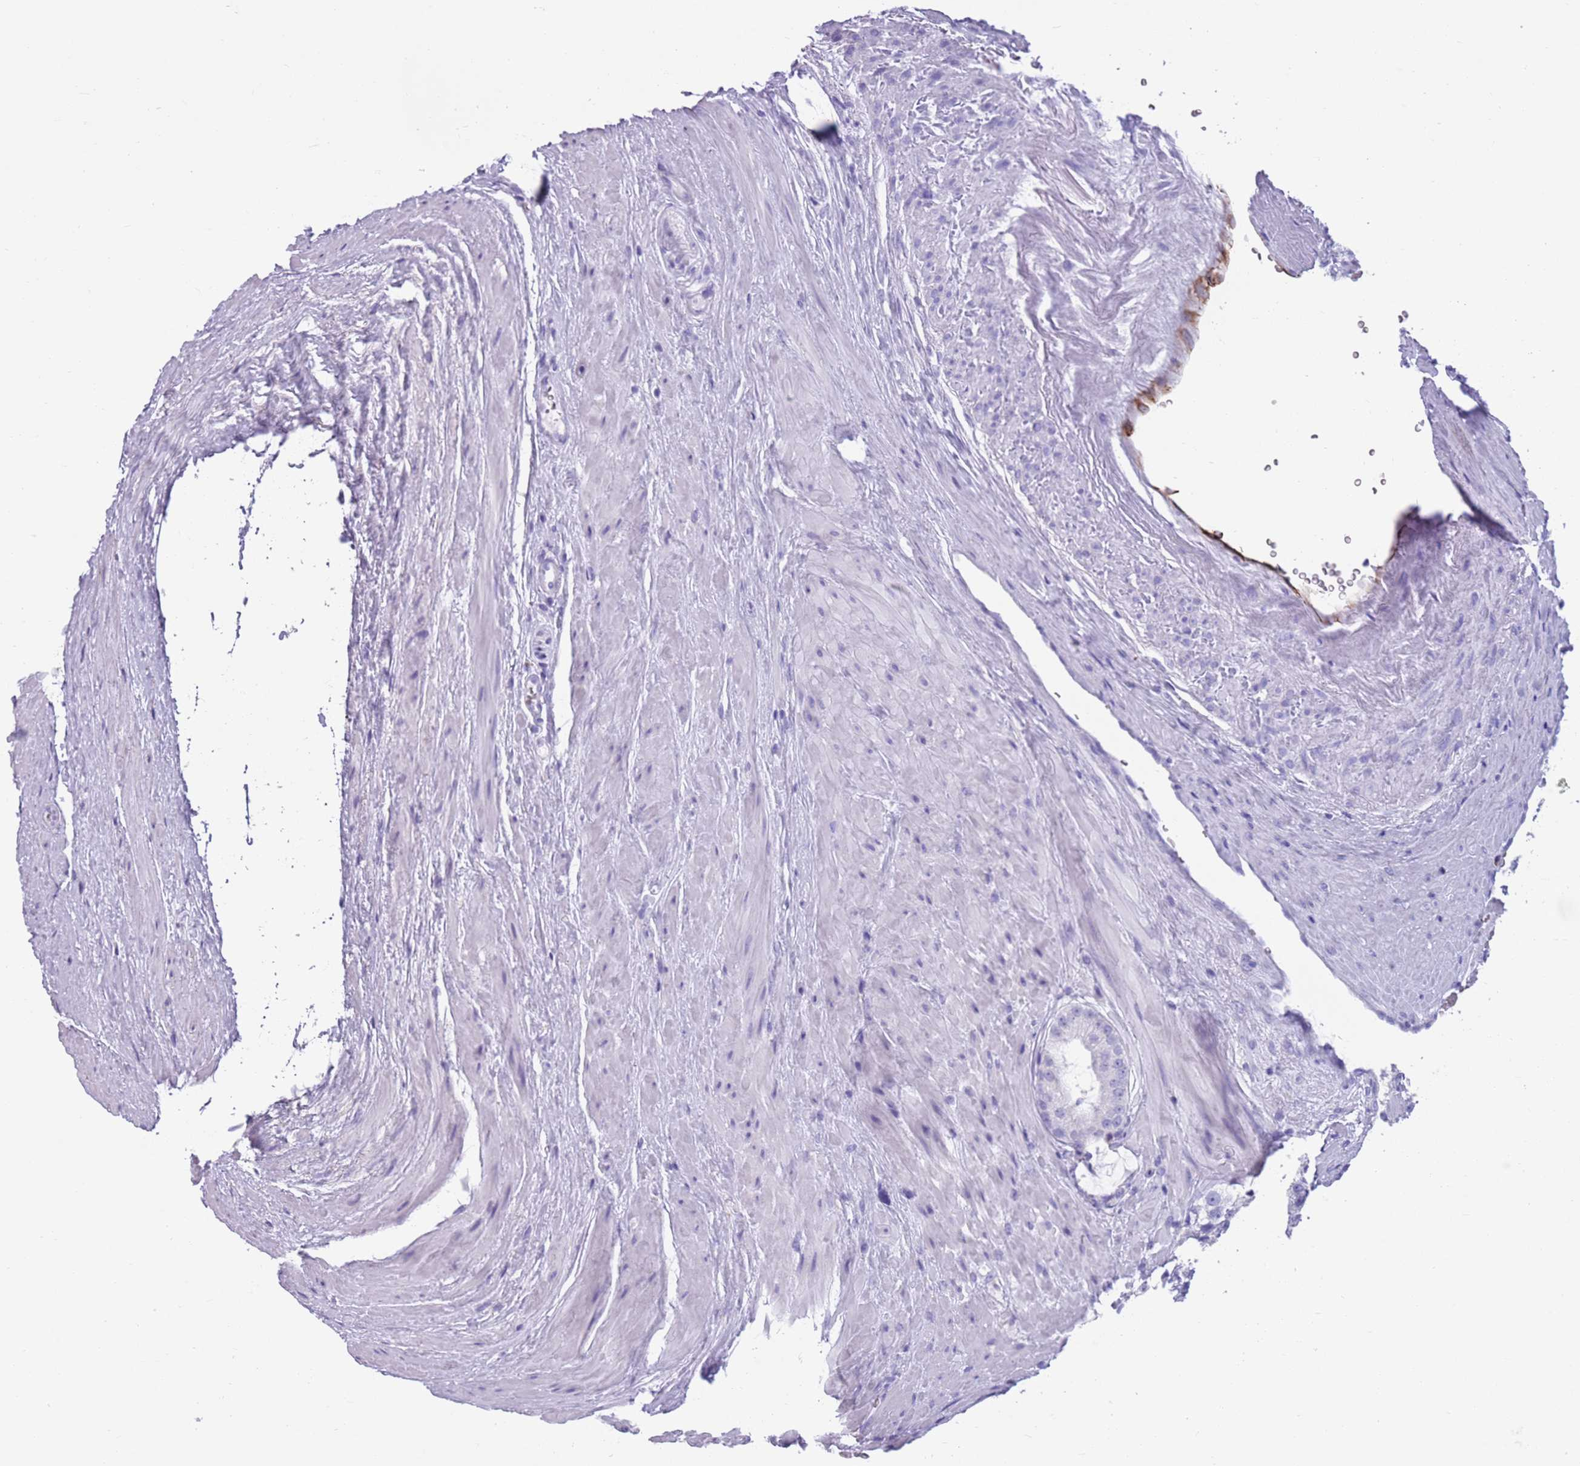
{"staining": {"intensity": "negative", "quantity": "none", "location": "none"}, "tissue": "prostate cancer", "cell_type": "Tumor cells", "image_type": "cancer", "snomed": [{"axis": "morphology", "description": "Adenocarcinoma, High grade"}, {"axis": "topography", "description": "Prostate"}], "caption": "The micrograph exhibits no staining of tumor cells in prostate high-grade adenocarcinoma. Nuclei are stained in blue.", "gene": "LY6G5B", "patient": {"sex": "male", "age": 71}}